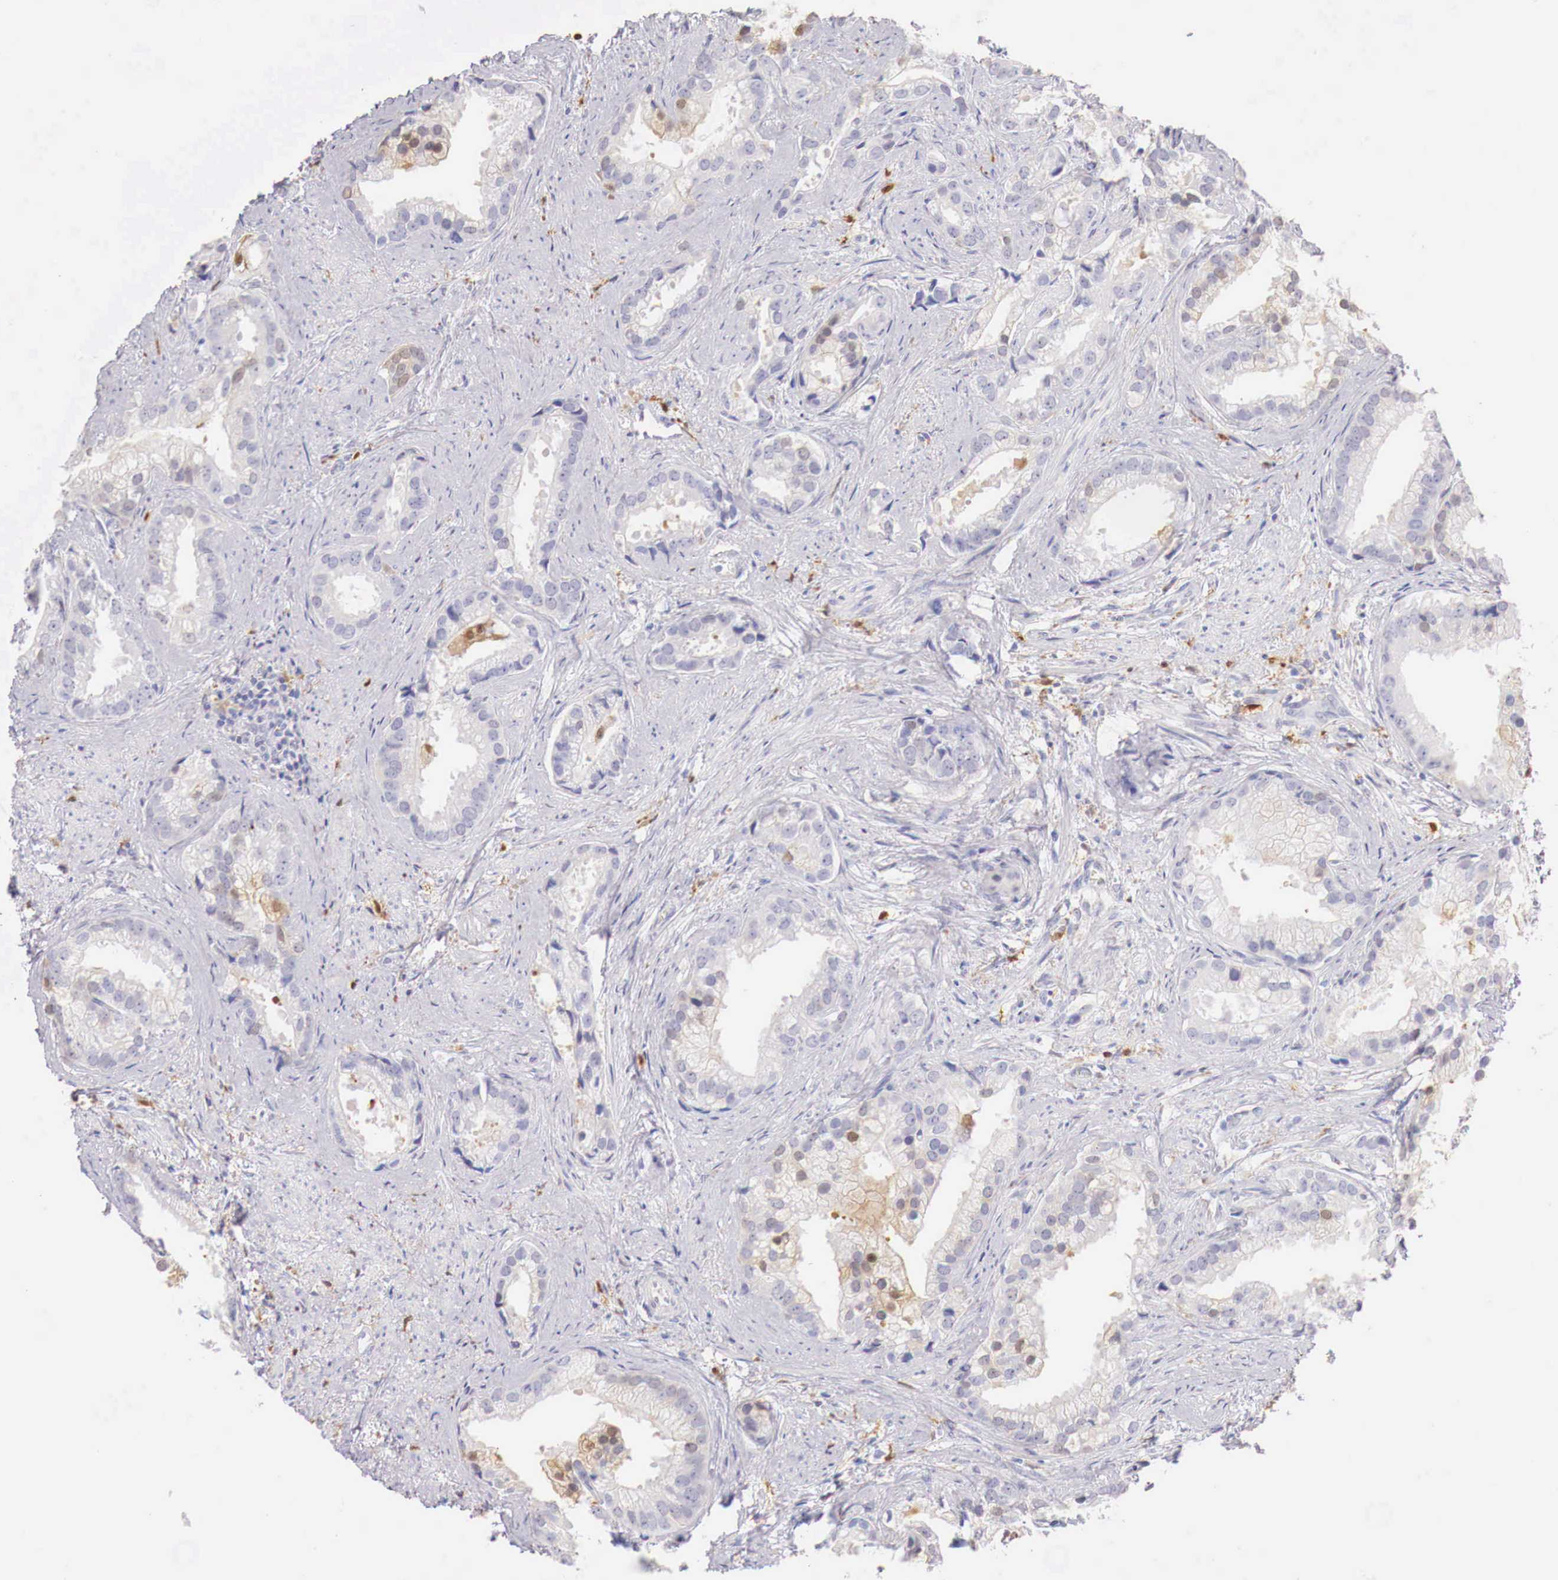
{"staining": {"intensity": "weak", "quantity": "25%-75%", "location": "cytoplasmic/membranous,nuclear"}, "tissue": "prostate cancer", "cell_type": "Tumor cells", "image_type": "cancer", "snomed": [{"axis": "morphology", "description": "Adenocarcinoma, Medium grade"}, {"axis": "topography", "description": "Prostate"}], "caption": "Immunohistochemistry of human medium-grade adenocarcinoma (prostate) shows low levels of weak cytoplasmic/membranous and nuclear positivity in approximately 25%-75% of tumor cells. The staining is performed using DAB brown chromogen to label protein expression. The nuclei are counter-stained blue using hematoxylin.", "gene": "RENBP", "patient": {"sex": "male", "age": 65}}